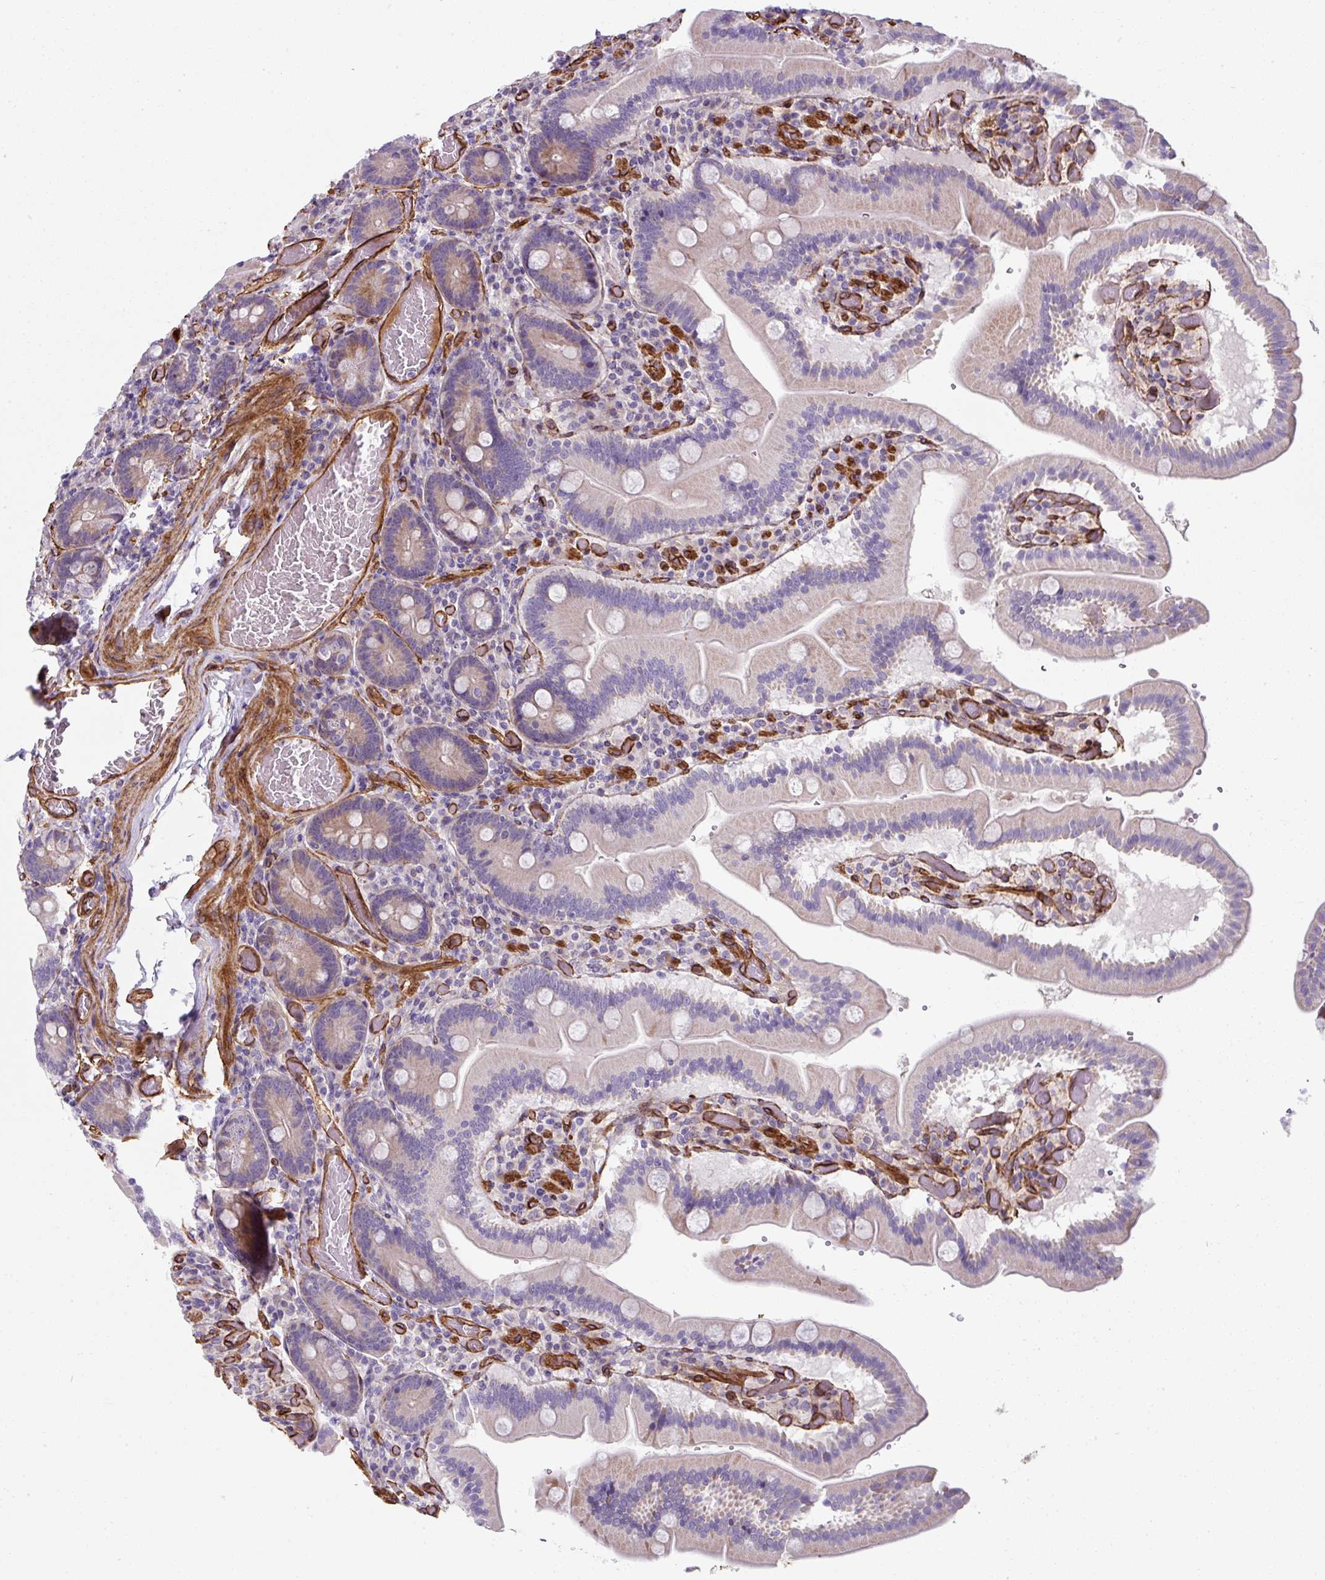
{"staining": {"intensity": "weak", "quantity": "25%-75%", "location": "cytoplasmic/membranous"}, "tissue": "duodenum", "cell_type": "Glandular cells", "image_type": "normal", "snomed": [{"axis": "morphology", "description": "Normal tissue, NOS"}, {"axis": "topography", "description": "Duodenum"}], "caption": "Protein staining of unremarkable duodenum exhibits weak cytoplasmic/membranous staining in approximately 25%-75% of glandular cells. (Brightfield microscopy of DAB IHC at high magnification).", "gene": "ANKUB1", "patient": {"sex": "female", "age": 62}}